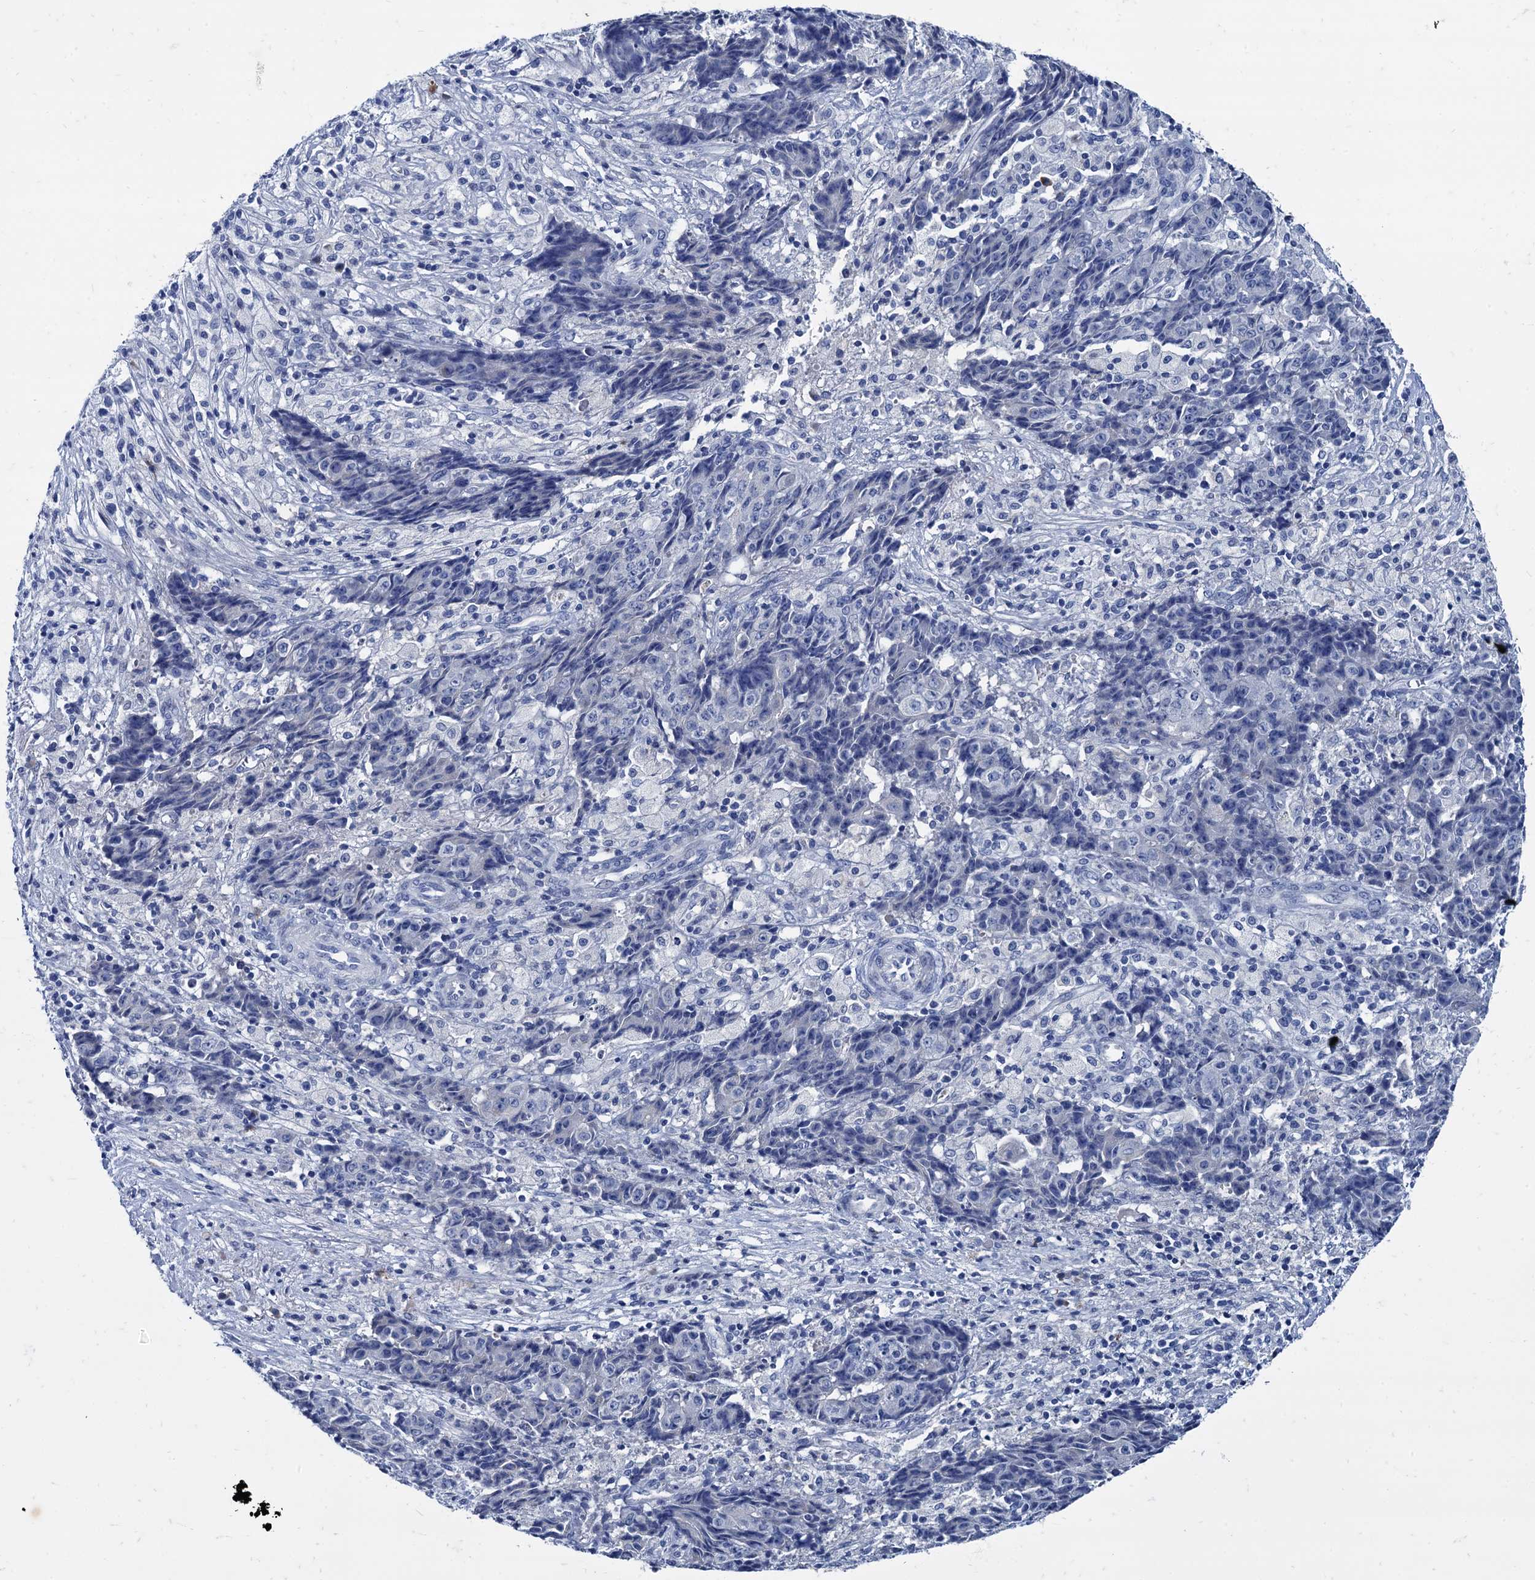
{"staining": {"intensity": "negative", "quantity": "none", "location": "none"}, "tissue": "ovarian cancer", "cell_type": "Tumor cells", "image_type": "cancer", "snomed": [{"axis": "morphology", "description": "Carcinoma, endometroid"}, {"axis": "topography", "description": "Appendix"}, {"axis": "topography", "description": "Ovary"}], "caption": "The image exhibits no staining of tumor cells in ovarian cancer. (Brightfield microscopy of DAB immunohistochemistry (IHC) at high magnification).", "gene": "TMEM72", "patient": {"sex": "female", "age": 42}}